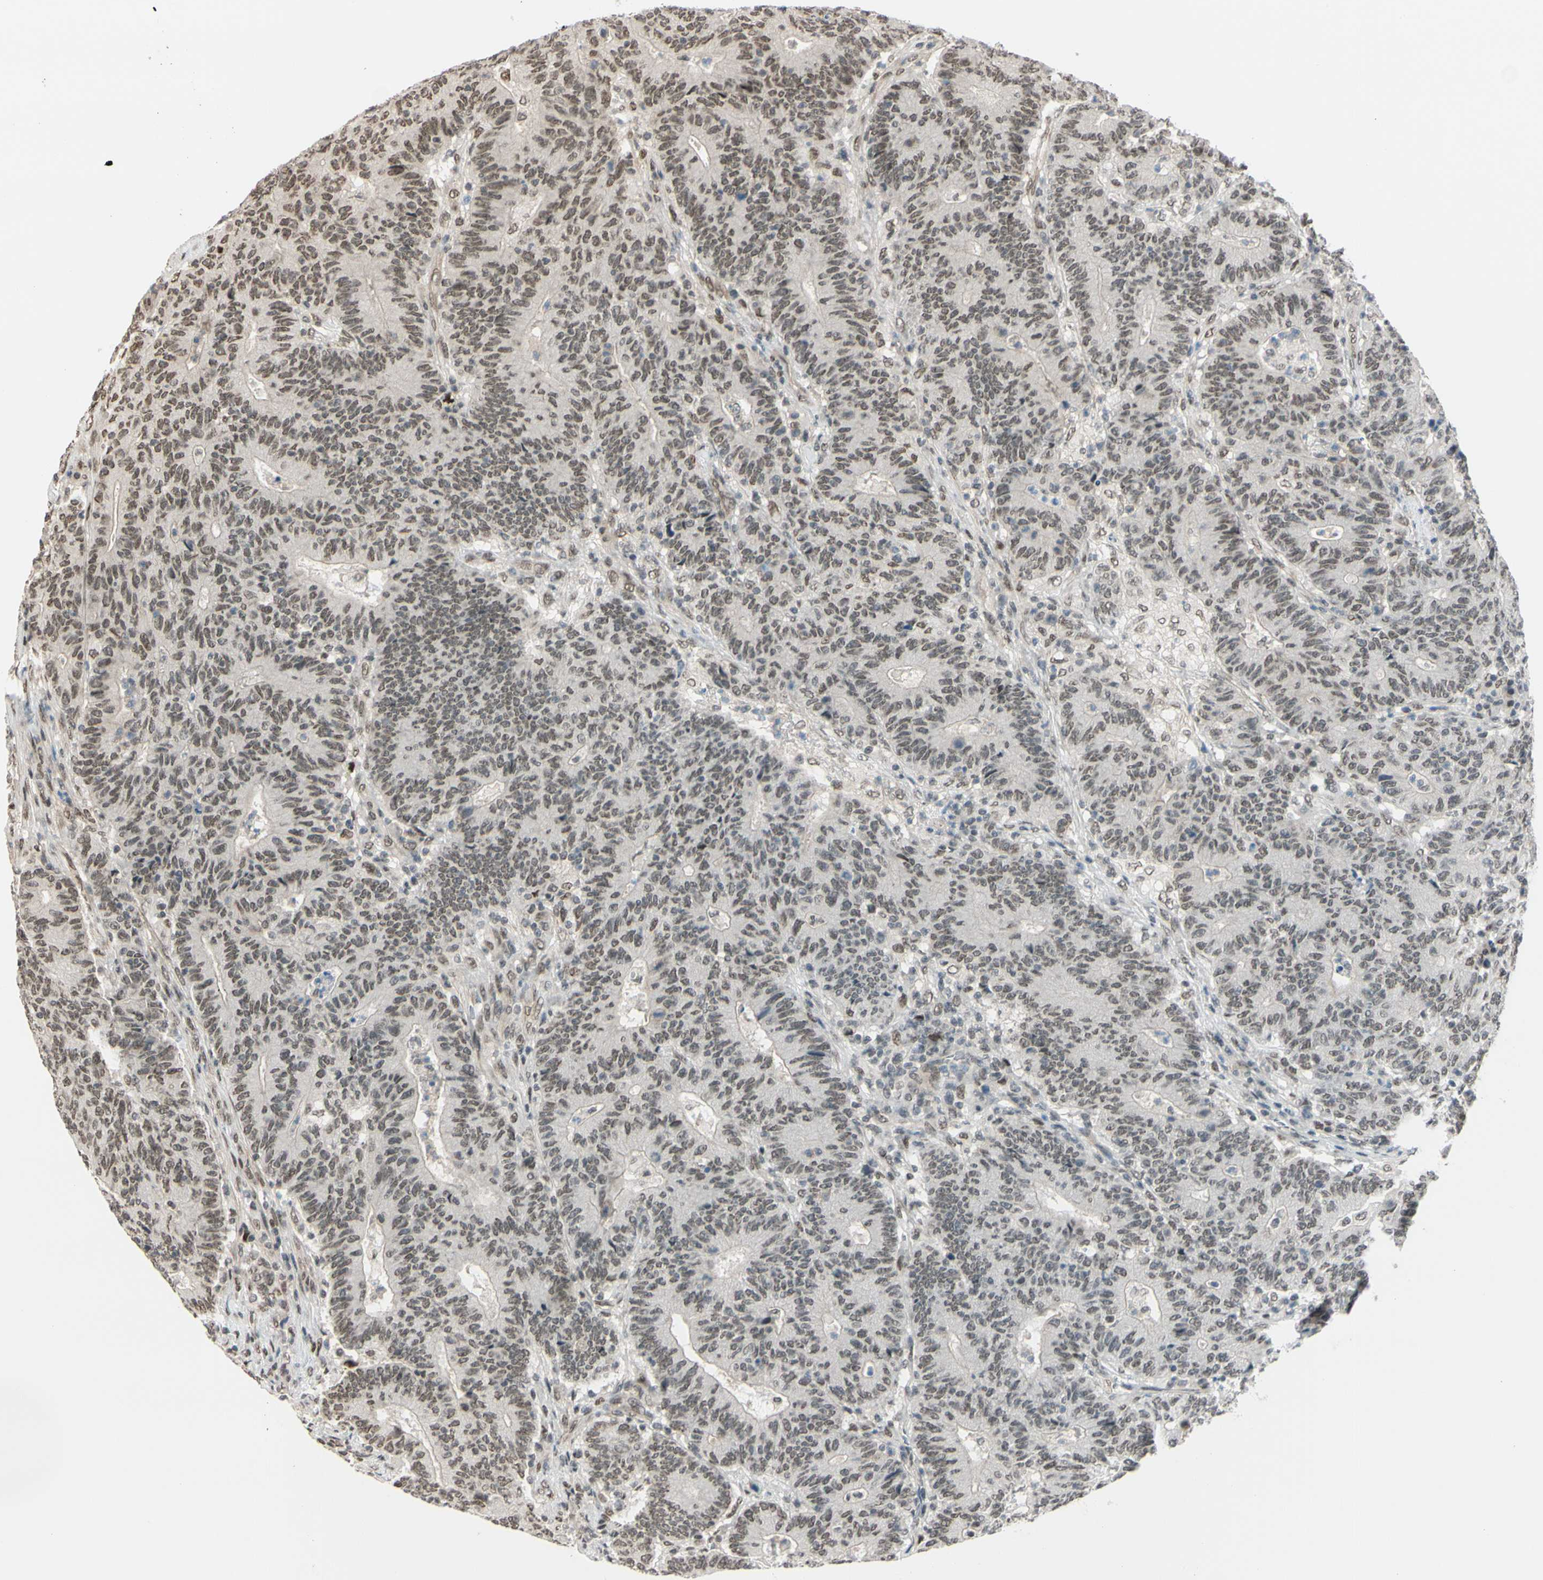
{"staining": {"intensity": "weak", "quantity": "25%-75%", "location": "nuclear"}, "tissue": "colorectal cancer", "cell_type": "Tumor cells", "image_type": "cancer", "snomed": [{"axis": "morphology", "description": "Normal tissue, NOS"}, {"axis": "morphology", "description": "Adenocarcinoma, NOS"}, {"axis": "topography", "description": "Colon"}], "caption": "Weak nuclear protein positivity is appreciated in about 25%-75% of tumor cells in colorectal cancer (adenocarcinoma).", "gene": "SUFU", "patient": {"sex": "female", "age": 75}}